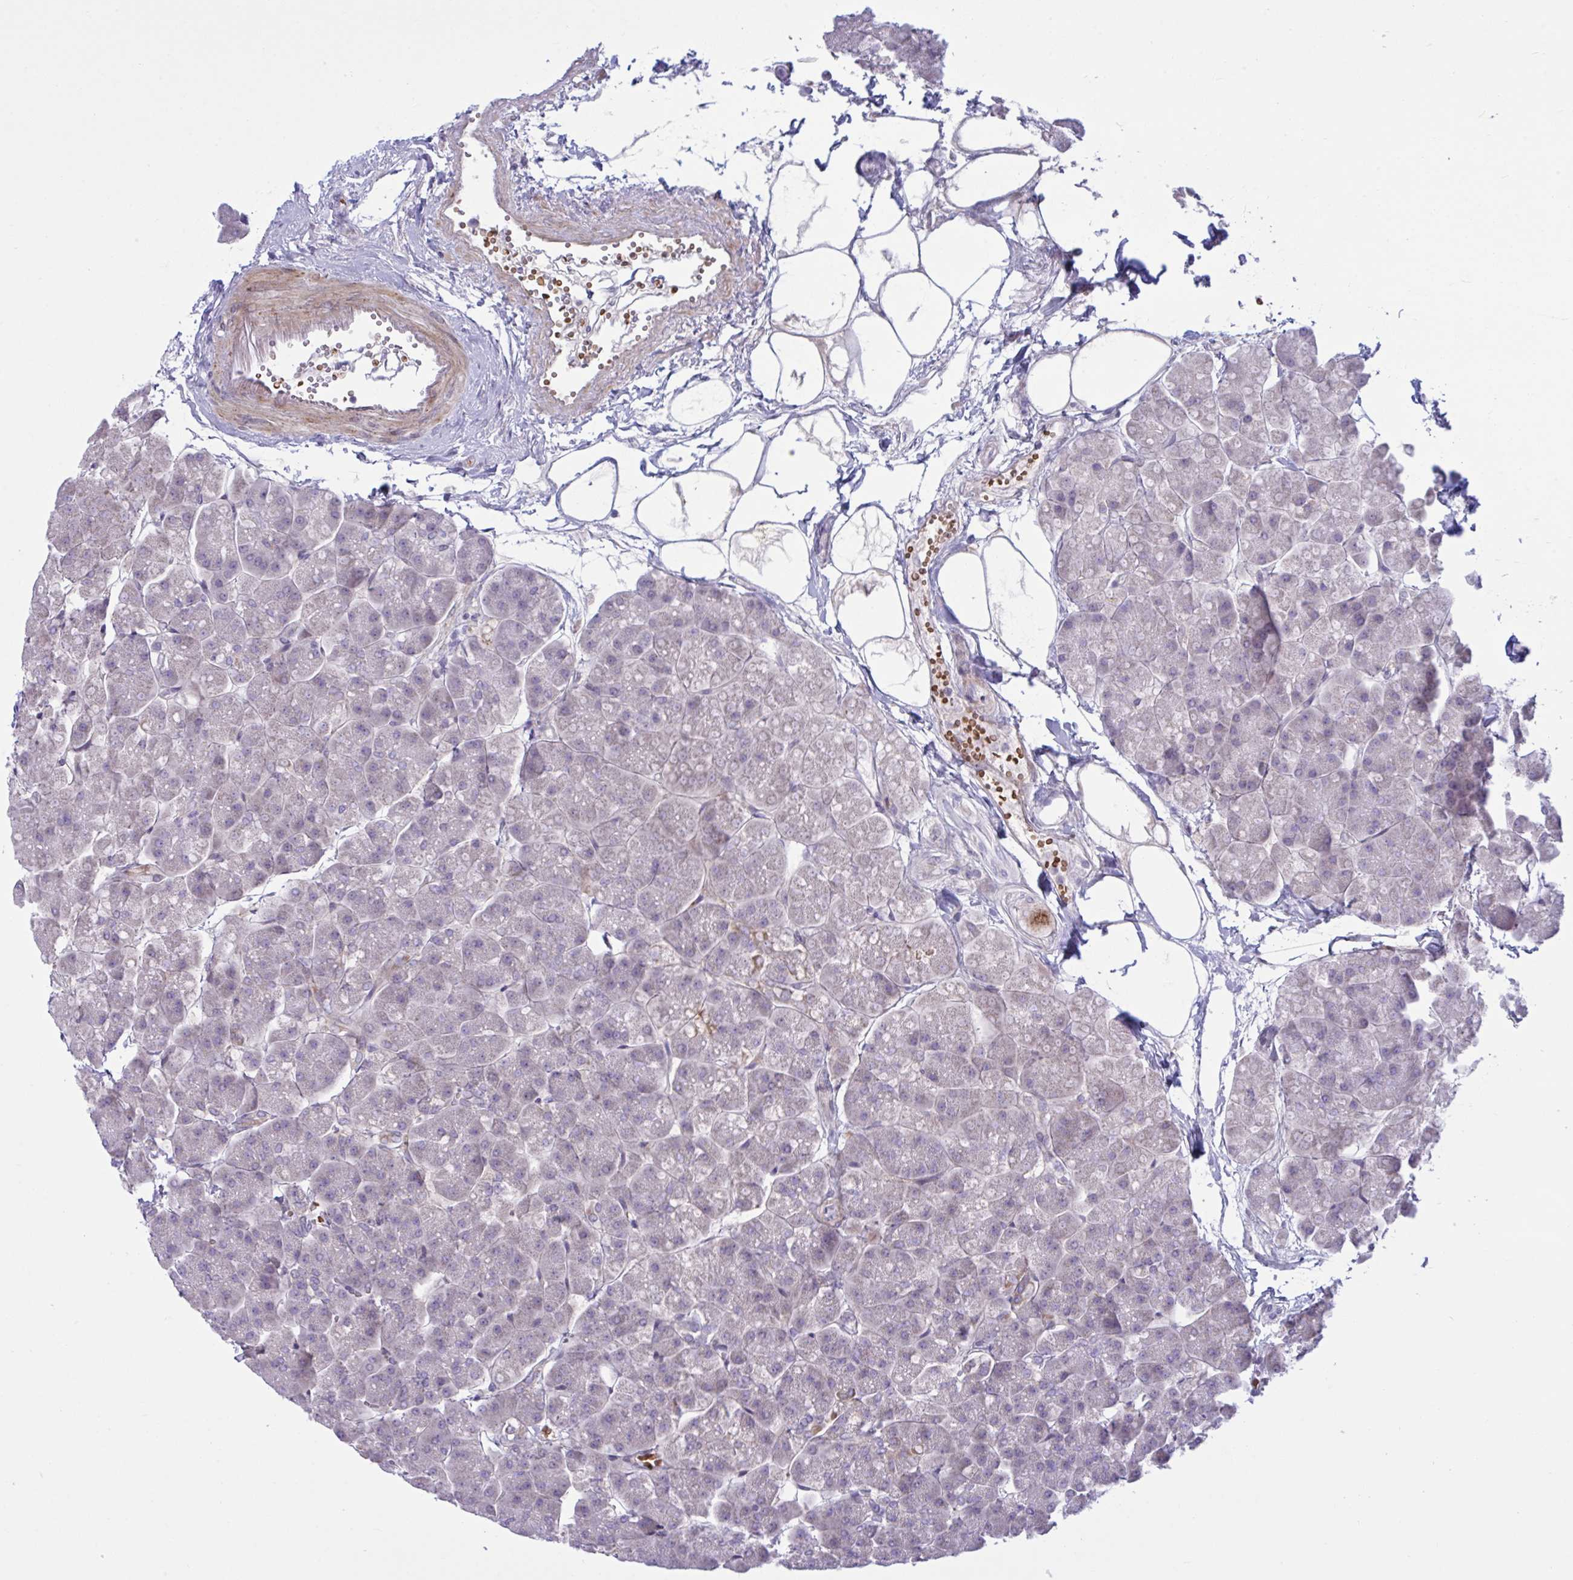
{"staining": {"intensity": "moderate", "quantity": "<25%", "location": "cytoplasmic/membranous"}, "tissue": "pancreas", "cell_type": "Exocrine glandular cells", "image_type": "normal", "snomed": [{"axis": "morphology", "description": "Normal tissue, NOS"}, {"axis": "topography", "description": "Pancreas"}, {"axis": "topography", "description": "Peripheral nerve tissue"}], "caption": "Brown immunohistochemical staining in benign human pancreas displays moderate cytoplasmic/membranous positivity in about <25% of exocrine glandular cells.", "gene": "VWC2", "patient": {"sex": "male", "age": 54}}